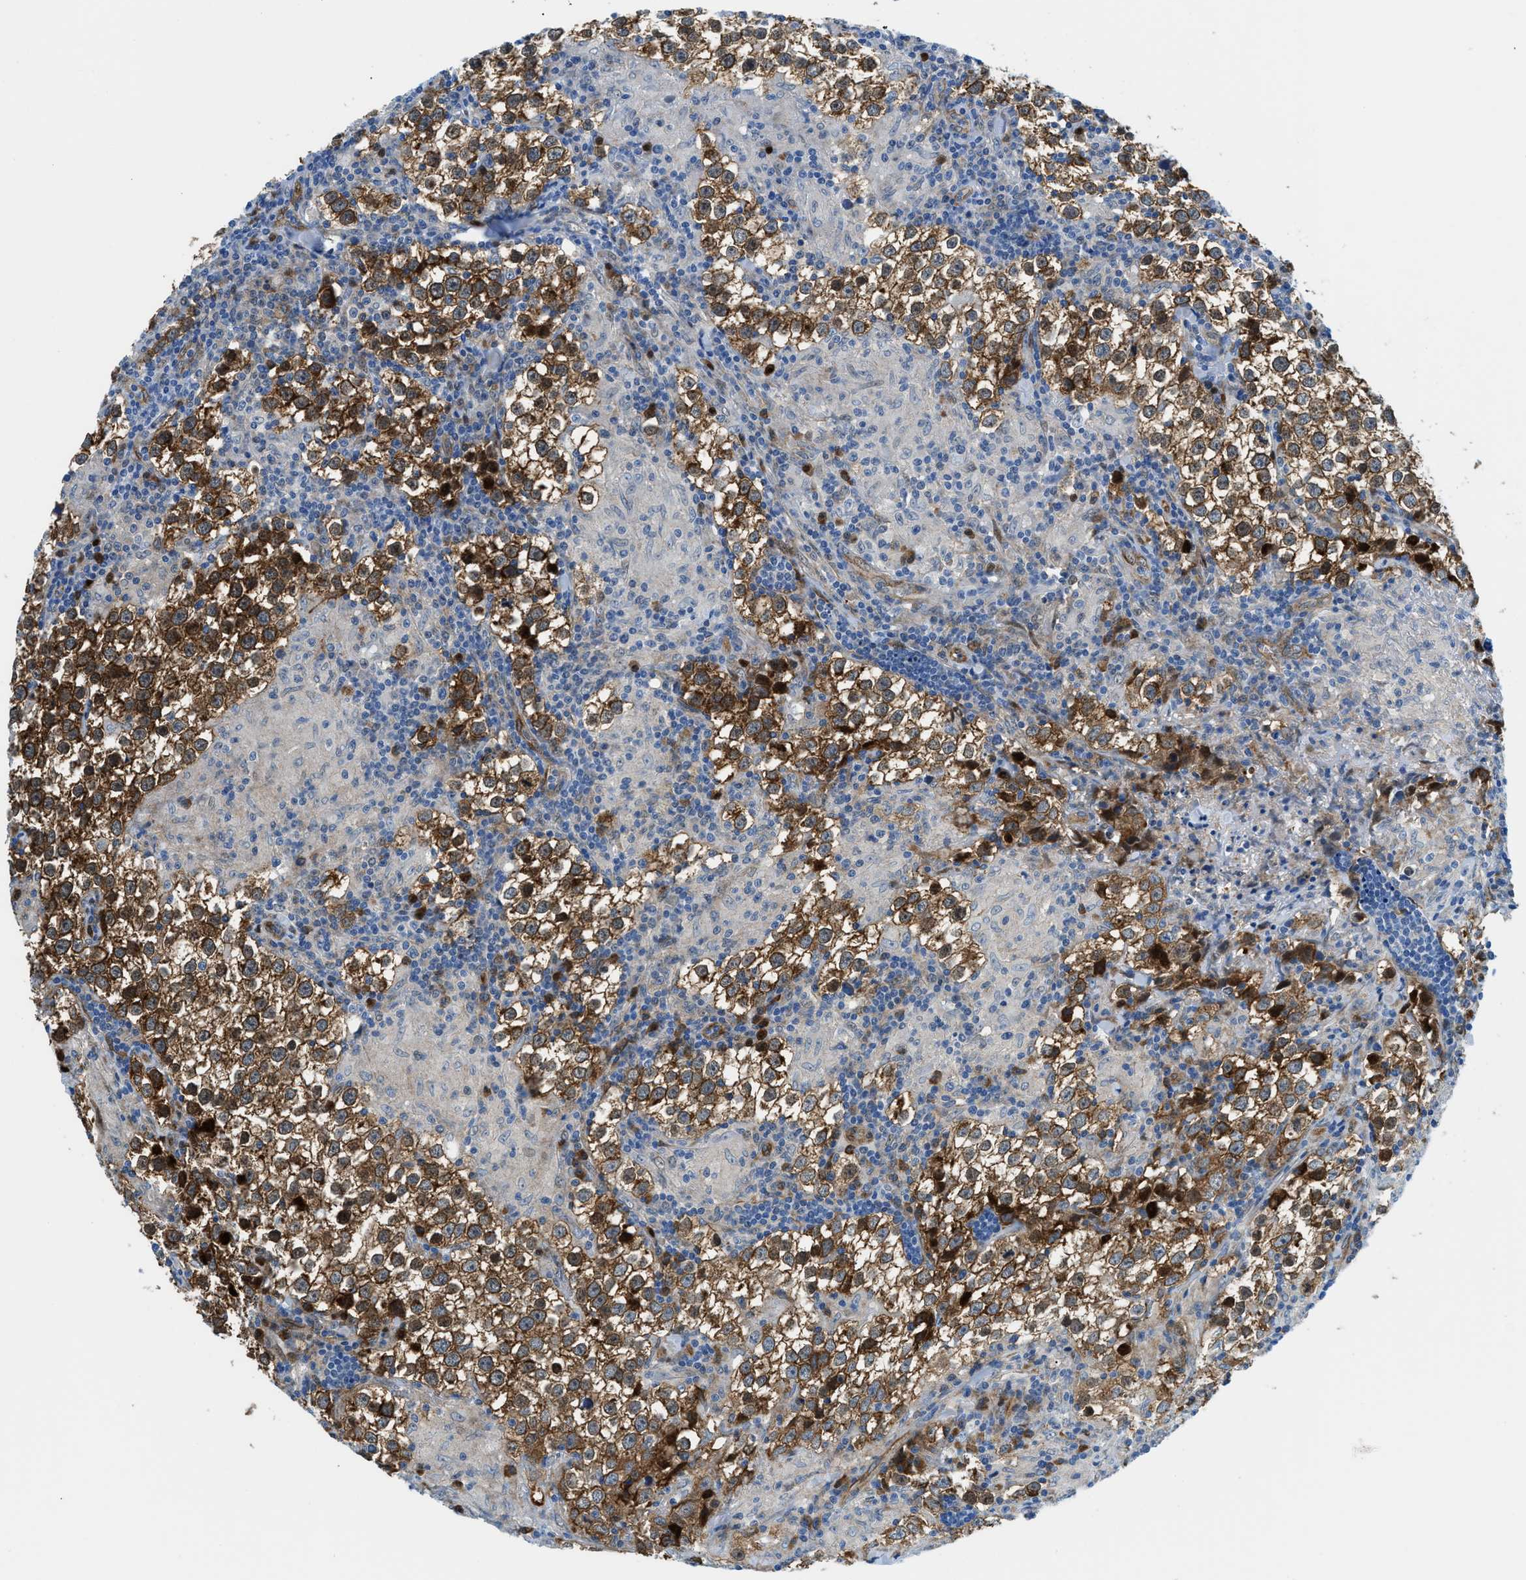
{"staining": {"intensity": "moderate", "quantity": ">75%", "location": "cytoplasmic/membranous,nuclear"}, "tissue": "testis cancer", "cell_type": "Tumor cells", "image_type": "cancer", "snomed": [{"axis": "morphology", "description": "Seminoma, NOS"}, {"axis": "morphology", "description": "Carcinoma, Embryonal, NOS"}, {"axis": "topography", "description": "Testis"}], "caption": "Protein expression analysis of human testis cancer reveals moderate cytoplasmic/membranous and nuclear positivity in about >75% of tumor cells. (Stains: DAB (3,3'-diaminobenzidine) in brown, nuclei in blue, Microscopy: brightfield microscopy at high magnification).", "gene": "YWHAE", "patient": {"sex": "male", "age": 36}}